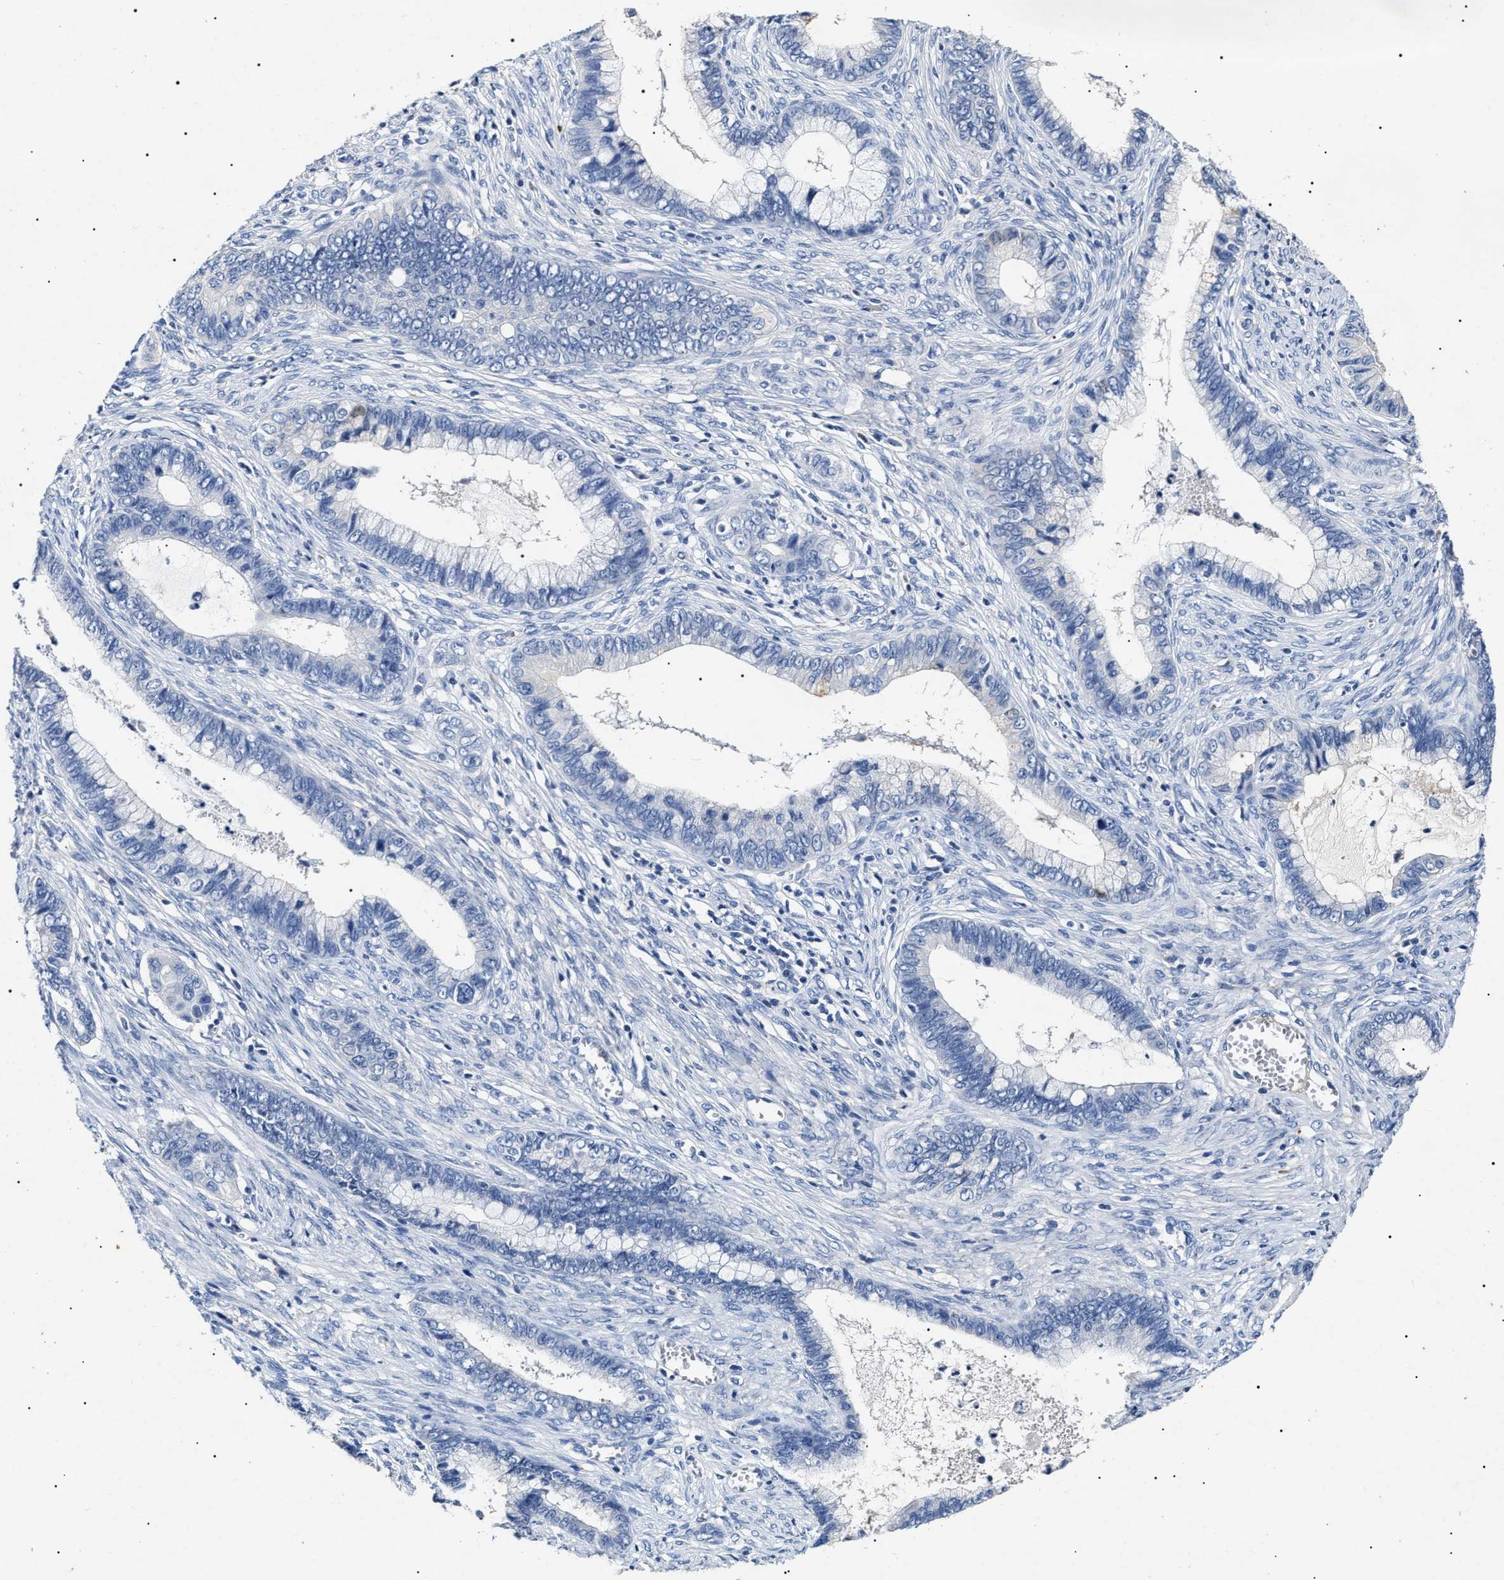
{"staining": {"intensity": "negative", "quantity": "none", "location": "none"}, "tissue": "cervical cancer", "cell_type": "Tumor cells", "image_type": "cancer", "snomed": [{"axis": "morphology", "description": "Adenocarcinoma, NOS"}, {"axis": "topography", "description": "Cervix"}], "caption": "An immunohistochemistry (IHC) micrograph of cervical adenocarcinoma is shown. There is no staining in tumor cells of cervical adenocarcinoma. The staining was performed using DAB (3,3'-diaminobenzidine) to visualize the protein expression in brown, while the nuclei were stained in blue with hematoxylin (Magnification: 20x).", "gene": "LRRC8E", "patient": {"sex": "female", "age": 44}}